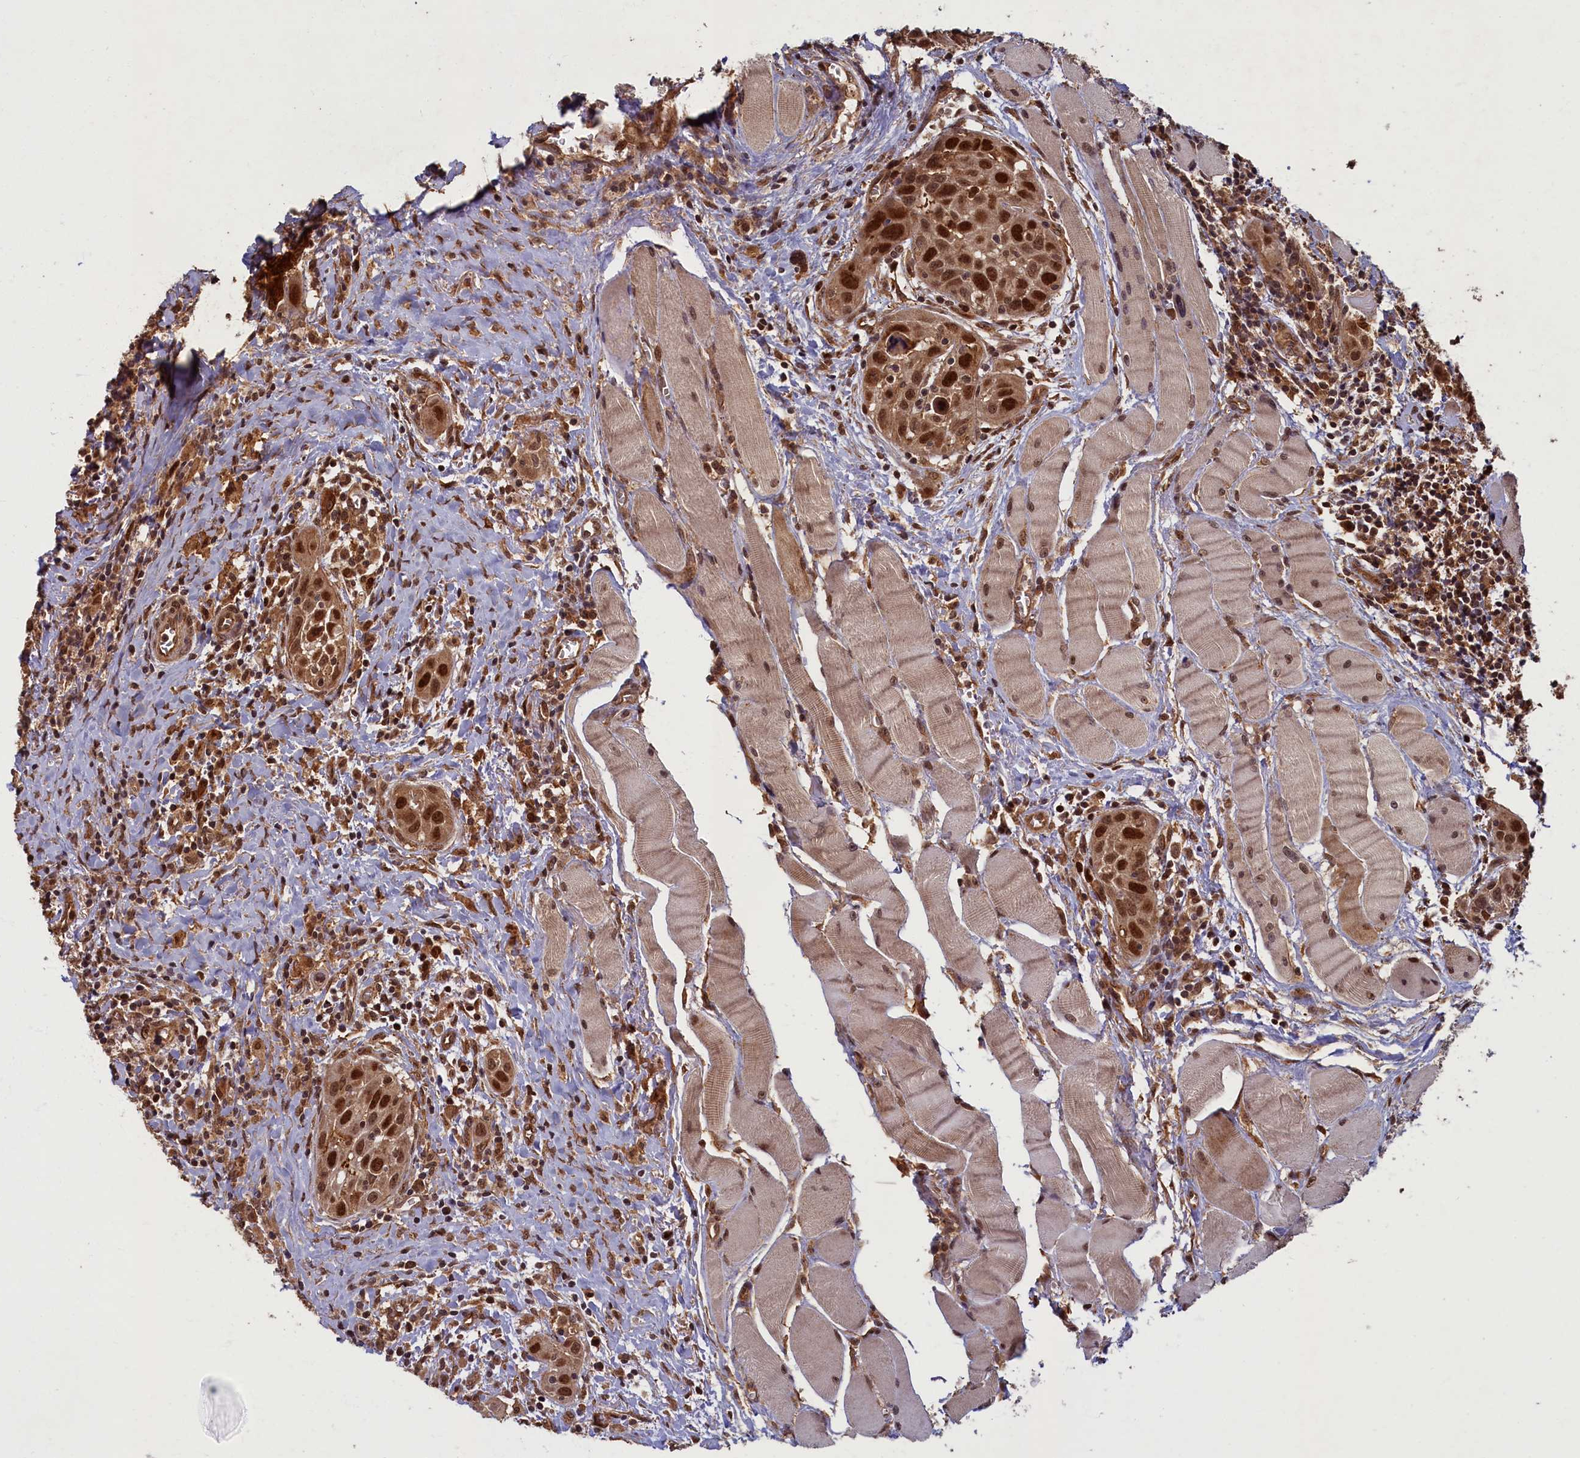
{"staining": {"intensity": "strong", "quantity": ">75%", "location": "nuclear"}, "tissue": "head and neck cancer", "cell_type": "Tumor cells", "image_type": "cancer", "snomed": [{"axis": "morphology", "description": "Squamous cell carcinoma, NOS"}, {"axis": "topography", "description": "Oral tissue"}, {"axis": "topography", "description": "Head-Neck"}], "caption": "The image reveals immunohistochemical staining of head and neck cancer (squamous cell carcinoma). There is strong nuclear expression is appreciated in about >75% of tumor cells.", "gene": "BRCA1", "patient": {"sex": "female", "age": 50}}